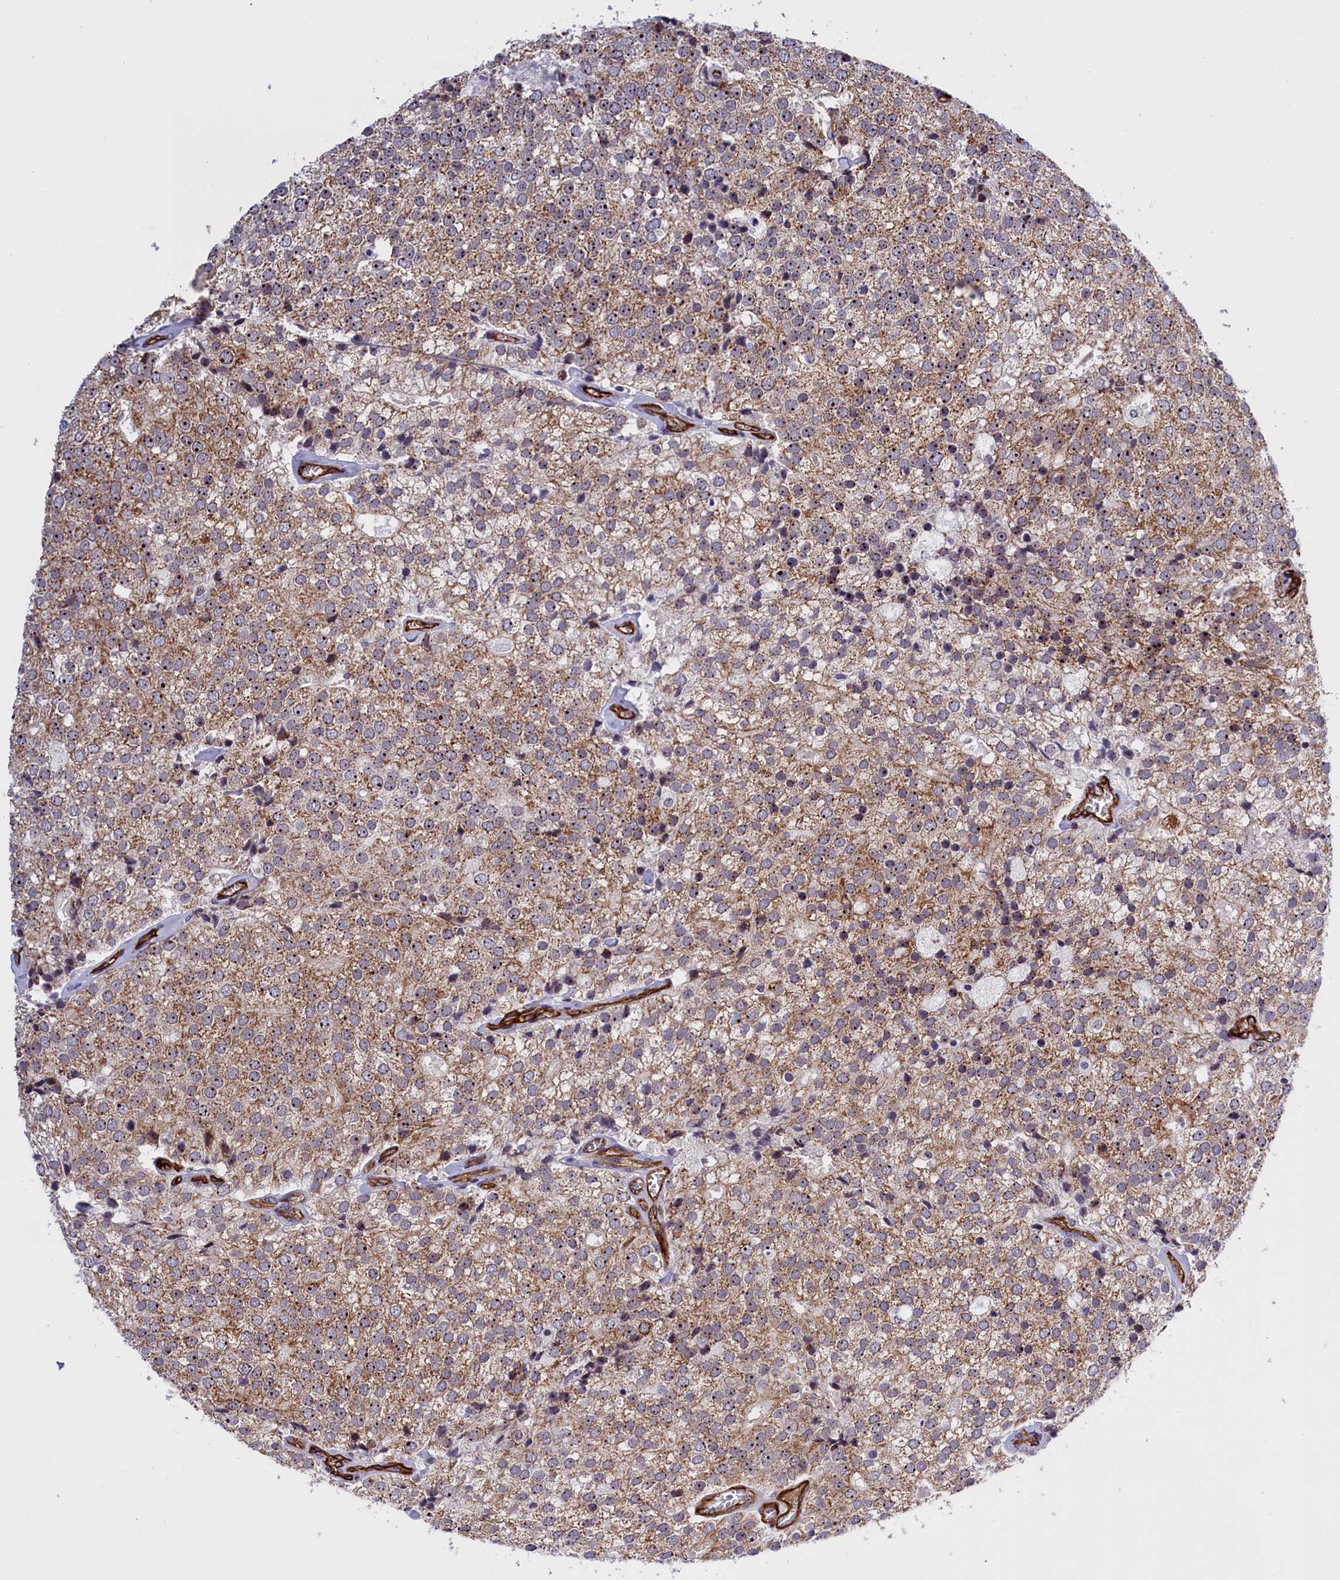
{"staining": {"intensity": "moderate", "quantity": ">75%", "location": "cytoplasmic/membranous,nuclear"}, "tissue": "prostate cancer", "cell_type": "Tumor cells", "image_type": "cancer", "snomed": [{"axis": "morphology", "description": "Adenocarcinoma, High grade"}, {"axis": "topography", "description": "Prostate"}], "caption": "Immunohistochemistry (IHC) of prostate cancer (adenocarcinoma (high-grade)) reveals medium levels of moderate cytoplasmic/membranous and nuclear positivity in approximately >75% of tumor cells.", "gene": "MPND", "patient": {"sex": "male", "age": 49}}